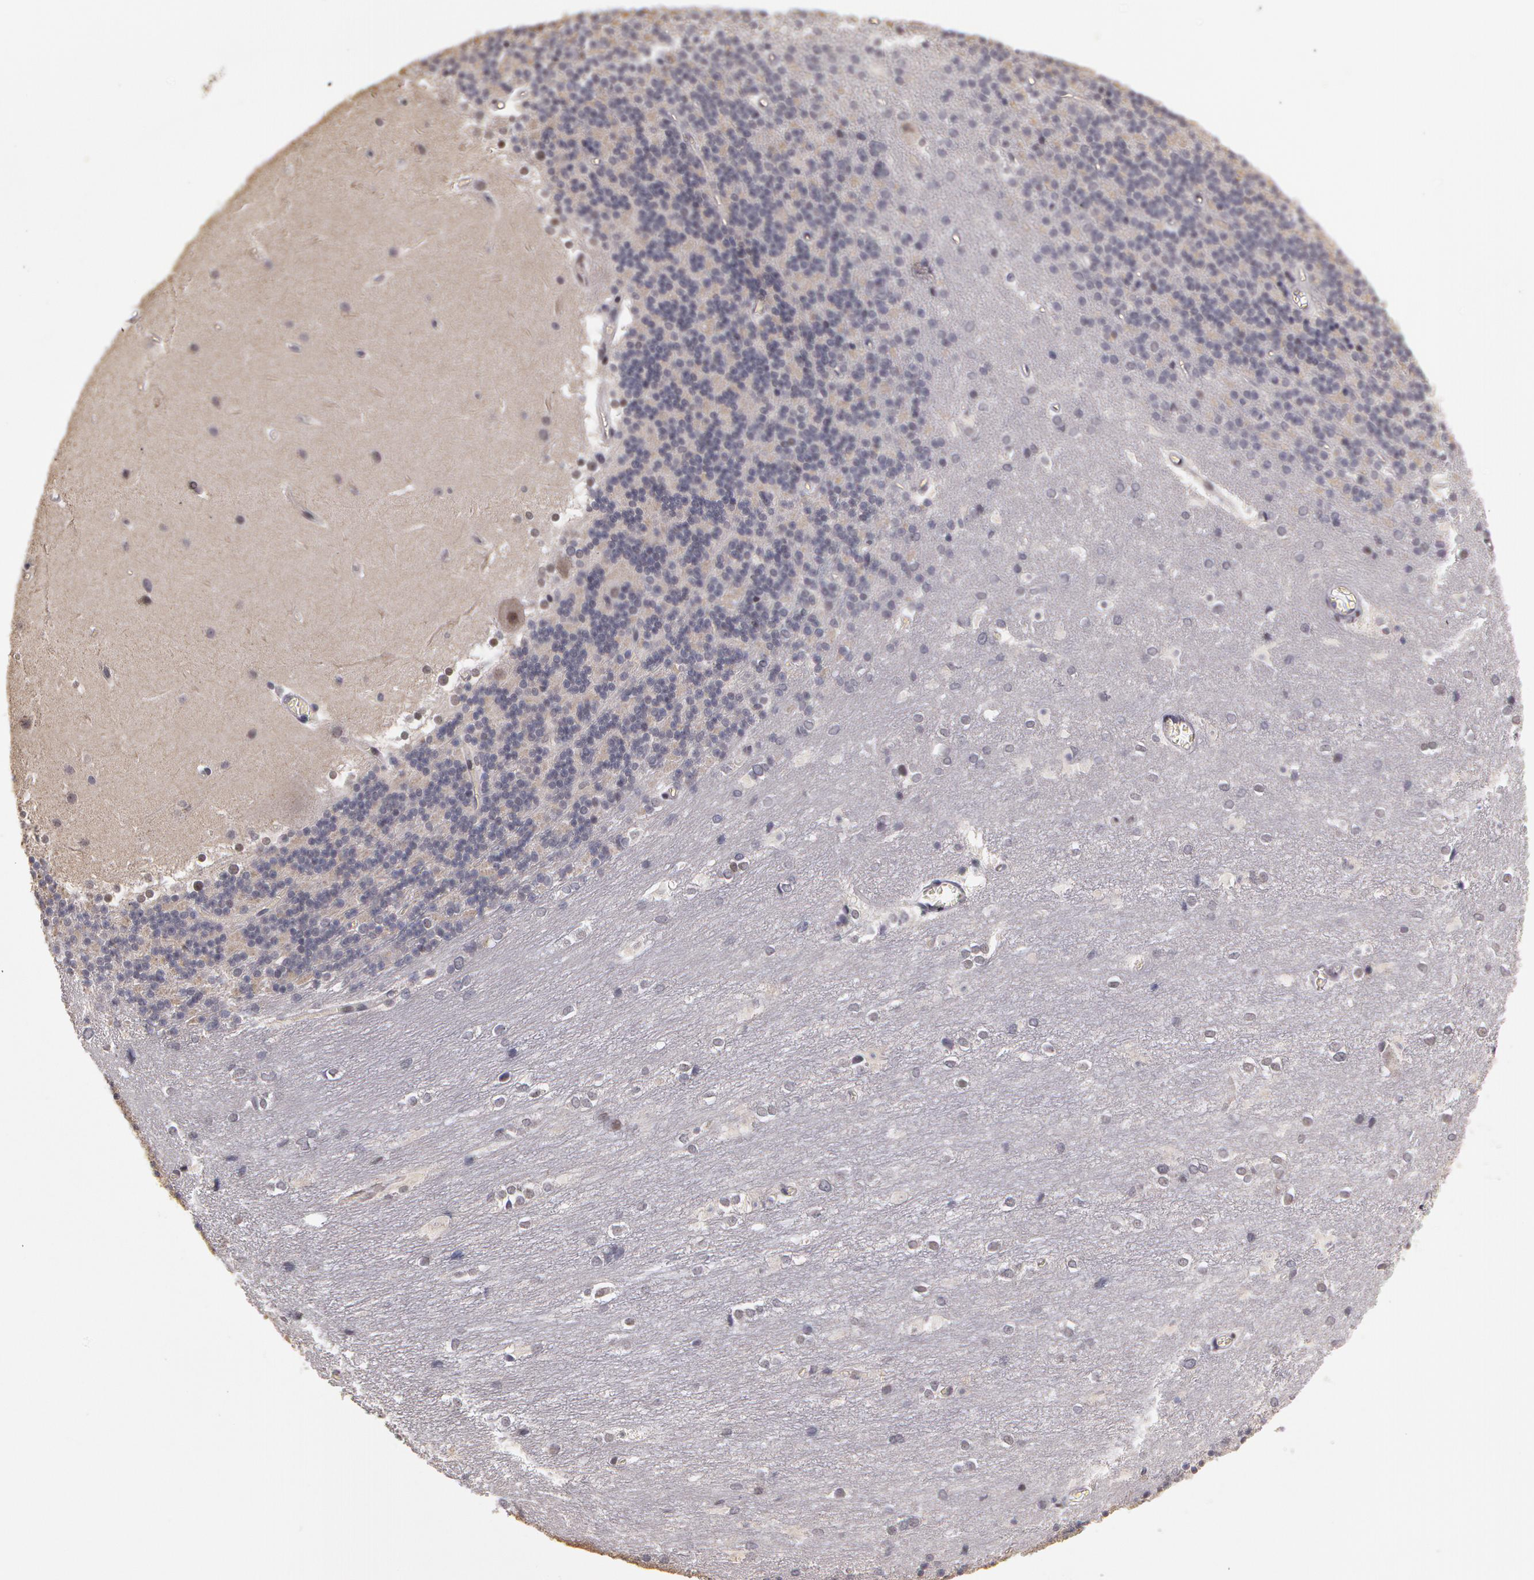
{"staining": {"intensity": "negative", "quantity": "none", "location": "none"}, "tissue": "cerebellum", "cell_type": "Cells in granular layer", "image_type": "normal", "snomed": [{"axis": "morphology", "description": "Normal tissue, NOS"}, {"axis": "topography", "description": "Cerebellum"}], "caption": "This photomicrograph is of unremarkable cerebellum stained with immunohistochemistry (IHC) to label a protein in brown with the nuclei are counter-stained blue. There is no positivity in cells in granular layer.", "gene": "PRICKLE1", "patient": {"sex": "female", "age": 19}}